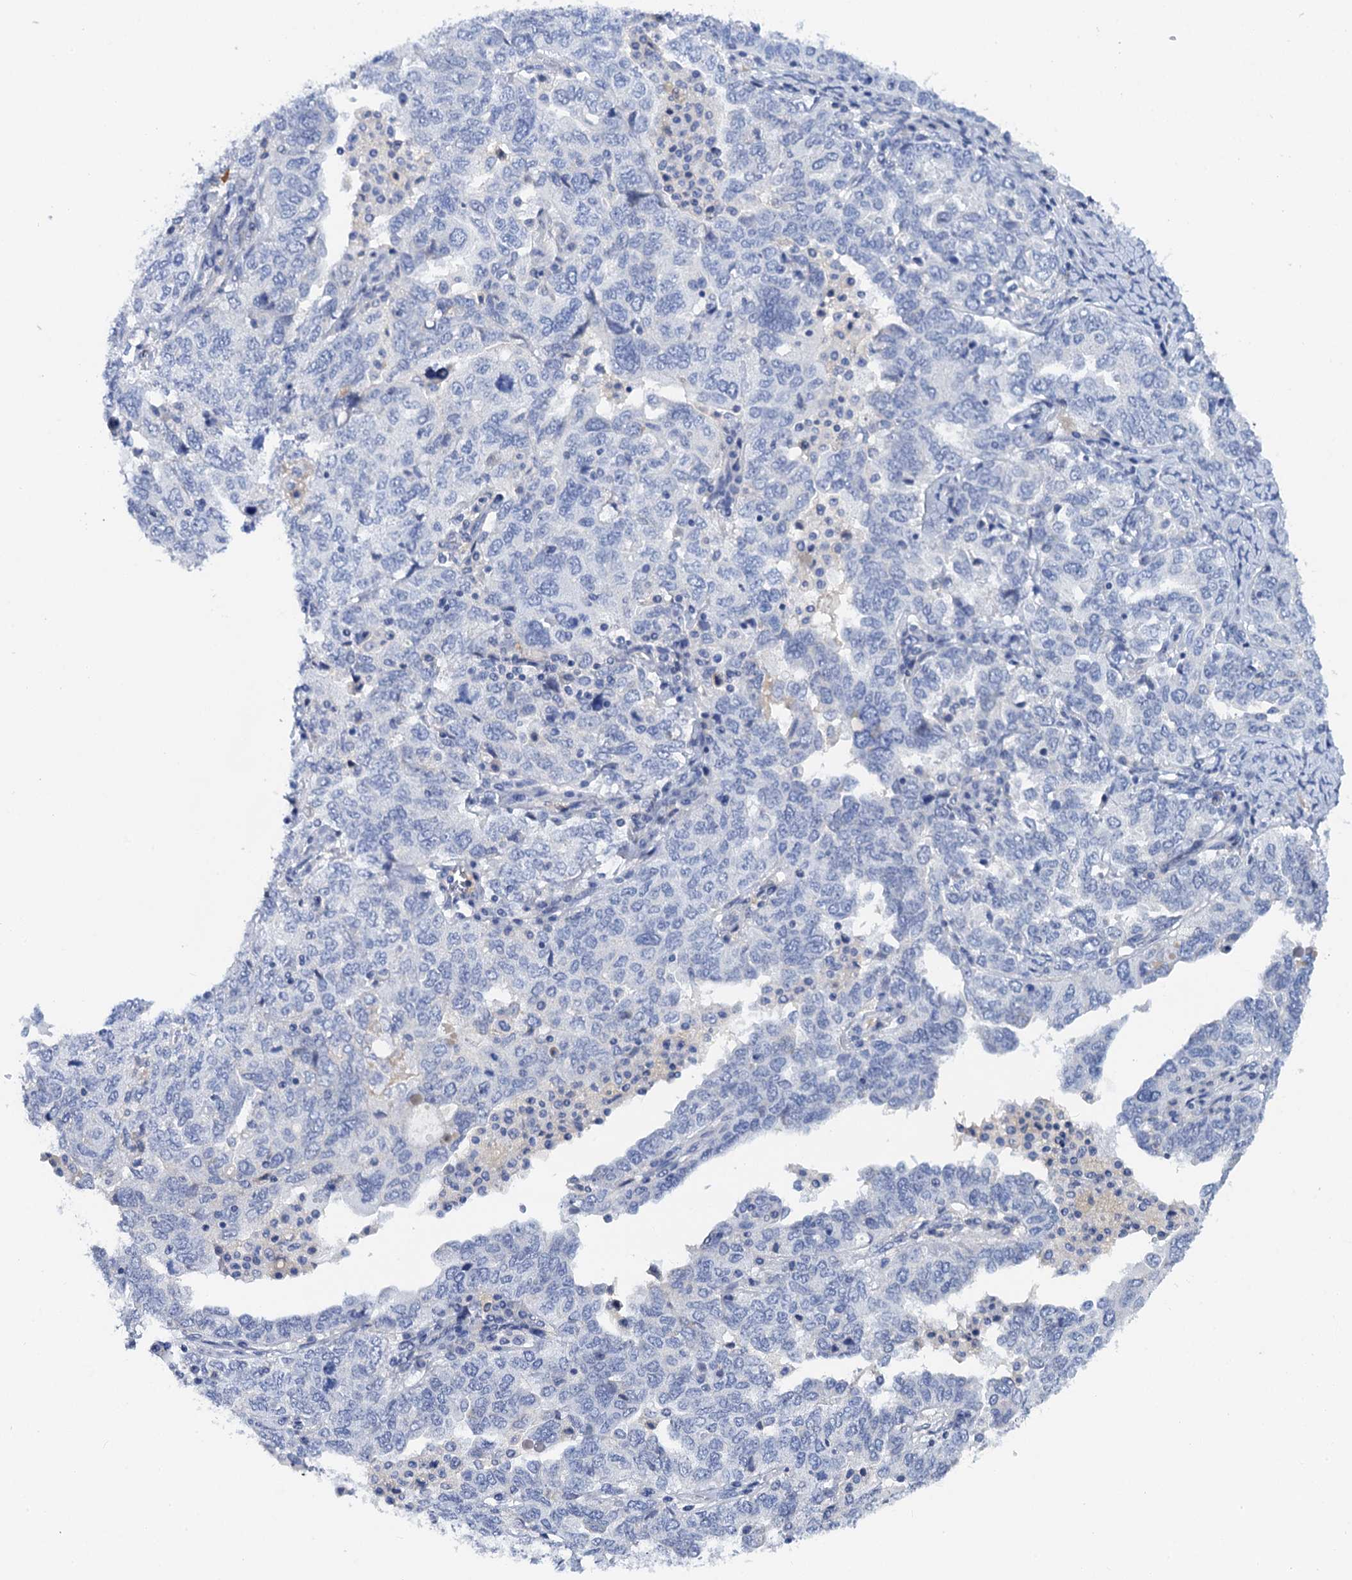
{"staining": {"intensity": "negative", "quantity": "none", "location": "none"}, "tissue": "ovarian cancer", "cell_type": "Tumor cells", "image_type": "cancer", "snomed": [{"axis": "morphology", "description": "Carcinoma, endometroid"}, {"axis": "topography", "description": "Ovary"}], "caption": "High power microscopy image of an immunohistochemistry (IHC) image of endometroid carcinoma (ovarian), revealing no significant expression in tumor cells.", "gene": "LYPD3", "patient": {"sex": "female", "age": 62}}